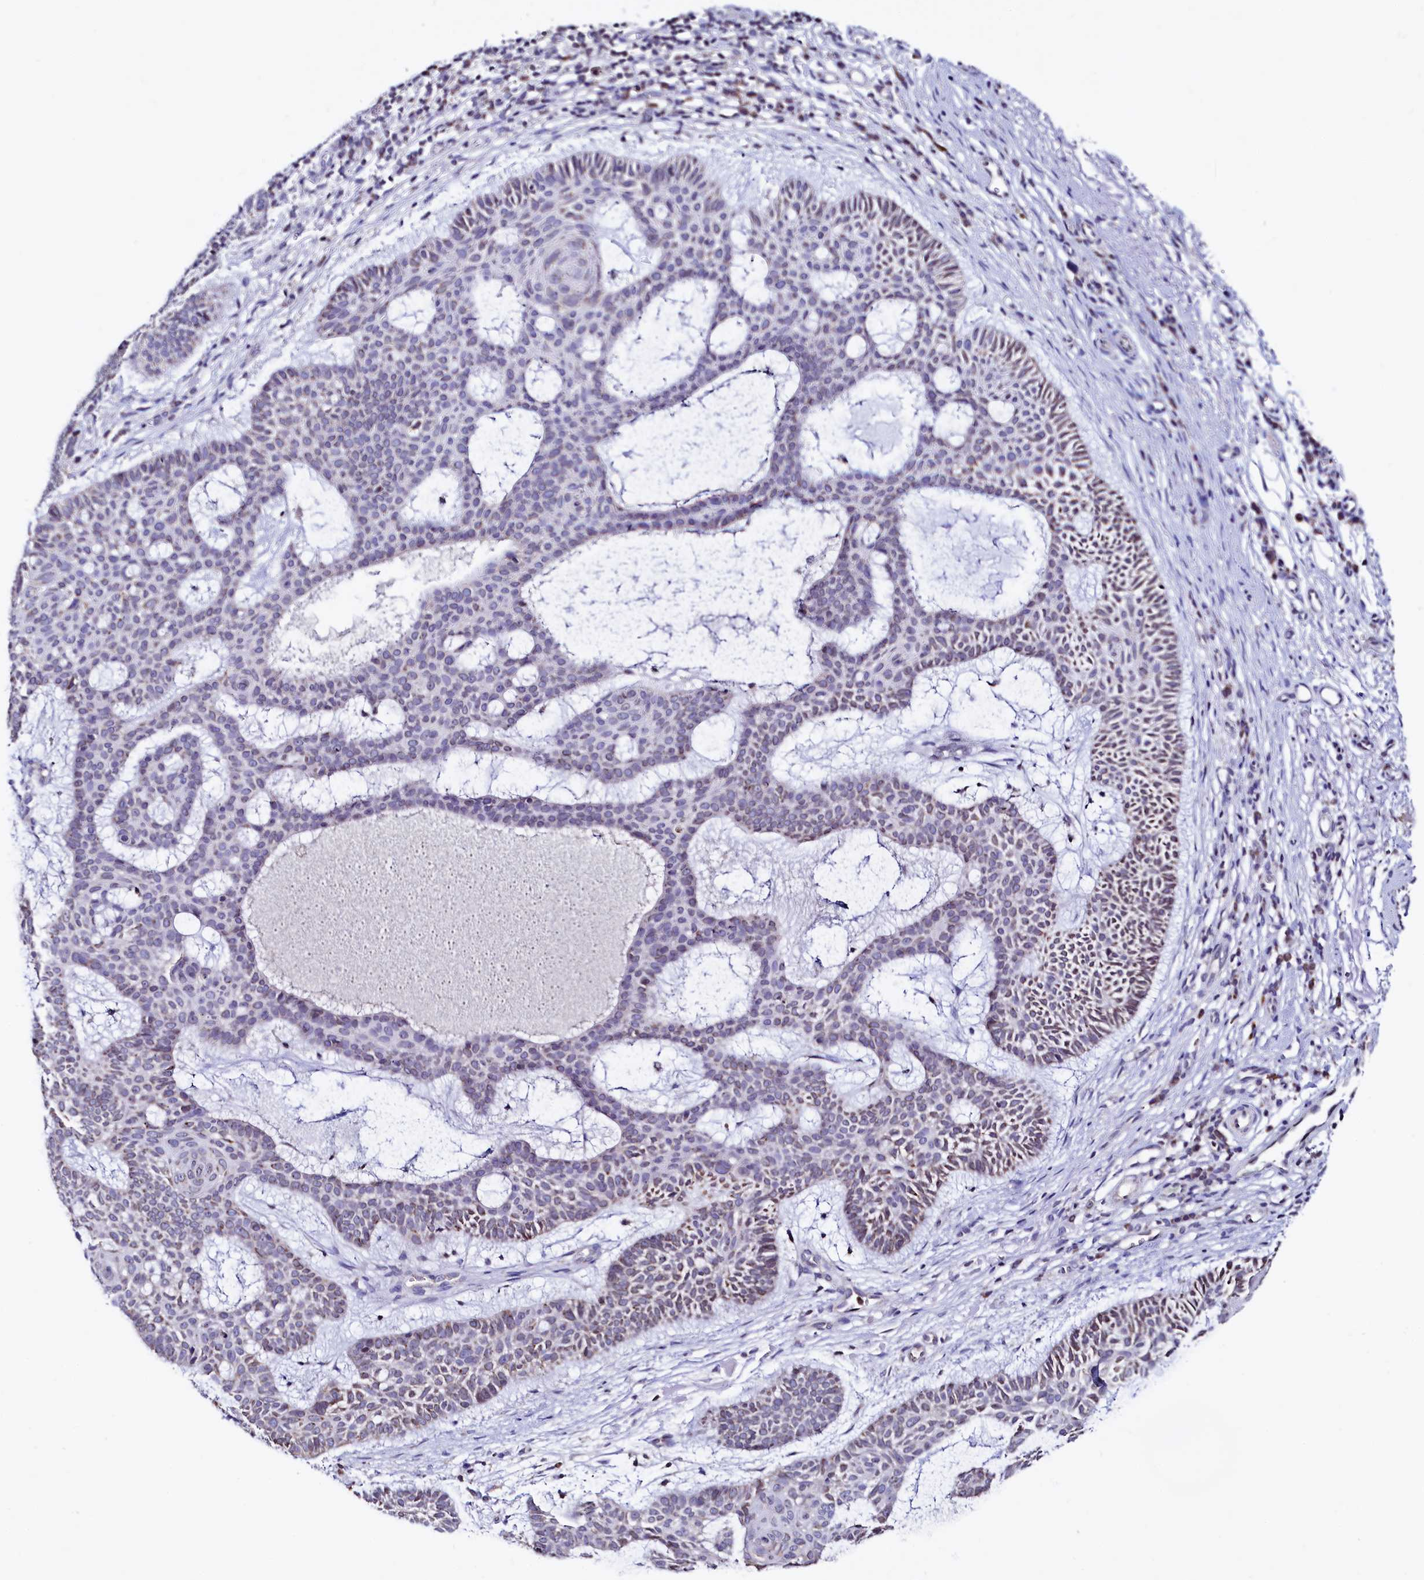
{"staining": {"intensity": "weak", "quantity": "<25%", "location": "cytoplasmic/membranous"}, "tissue": "skin cancer", "cell_type": "Tumor cells", "image_type": "cancer", "snomed": [{"axis": "morphology", "description": "Basal cell carcinoma"}, {"axis": "topography", "description": "Skin"}], "caption": "High magnification brightfield microscopy of skin cancer stained with DAB (3,3'-diaminobenzidine) (brown) and counterstained with hematoxylin (blue): tumor cells show no significant expression.", "gene": "HAND1", "patient": {"sex": "male", "age": 85}}